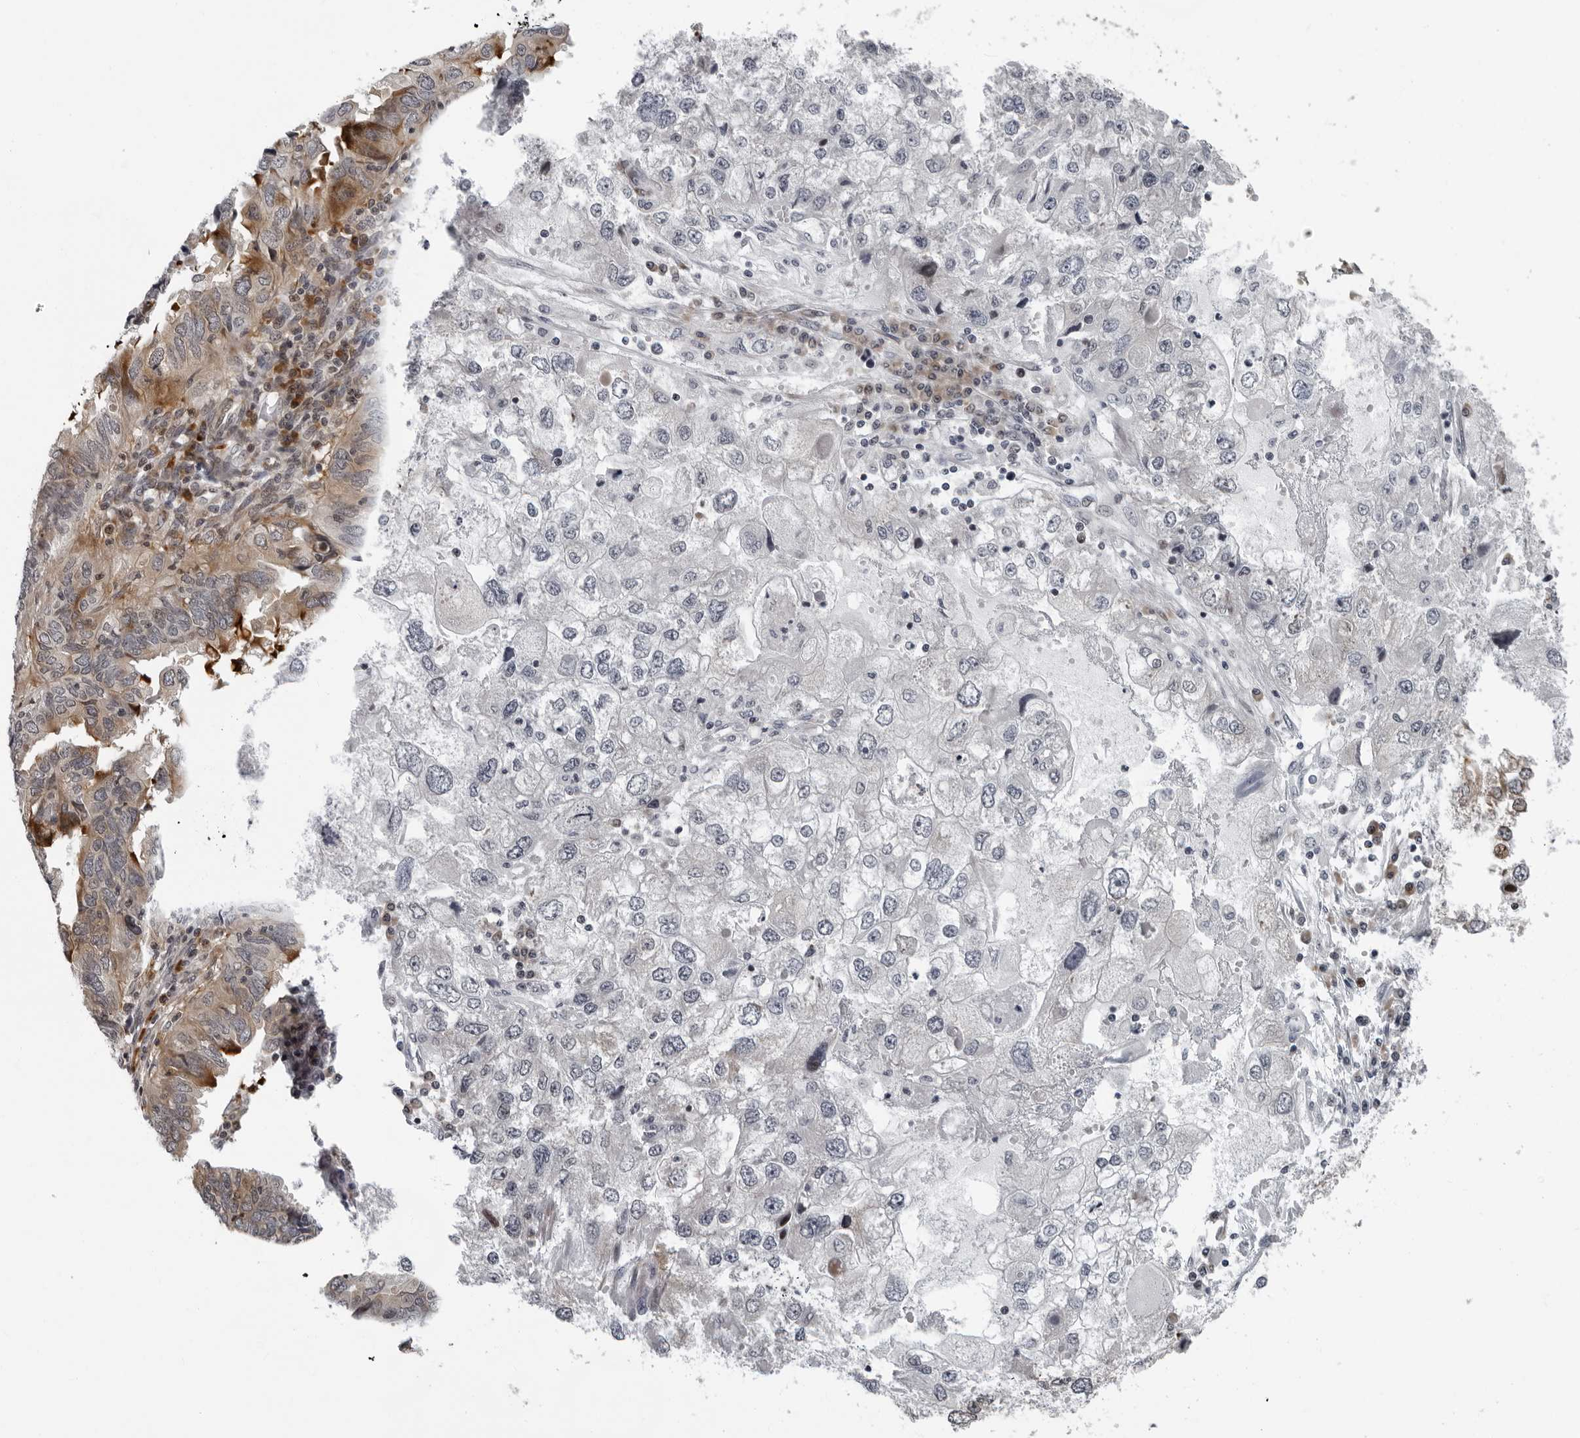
{"staining": {"intensity": "moderate", "quantity": "25%-75%", "location": "cytoplasmic/membranous"}, "tissue": "endometrial cancer", "cell_type": "Tumor cells", "image_type": "cancer", "snomed": [{"axis": "morphology", "description": "Adenocarcinoma, NOS"}, {"axis": "topography", "description": "Uterus"}], "caption": "IHC (DAB (3,3'-diaminobenzidine)) staining of endometrial cancer demonstrates moderate cytoplasmic/membranous protein positivity in approximately 25%-75% of tumor cells.", "gene": "PIP4K2C", "patient": {"sex": "female", "age": 77}}